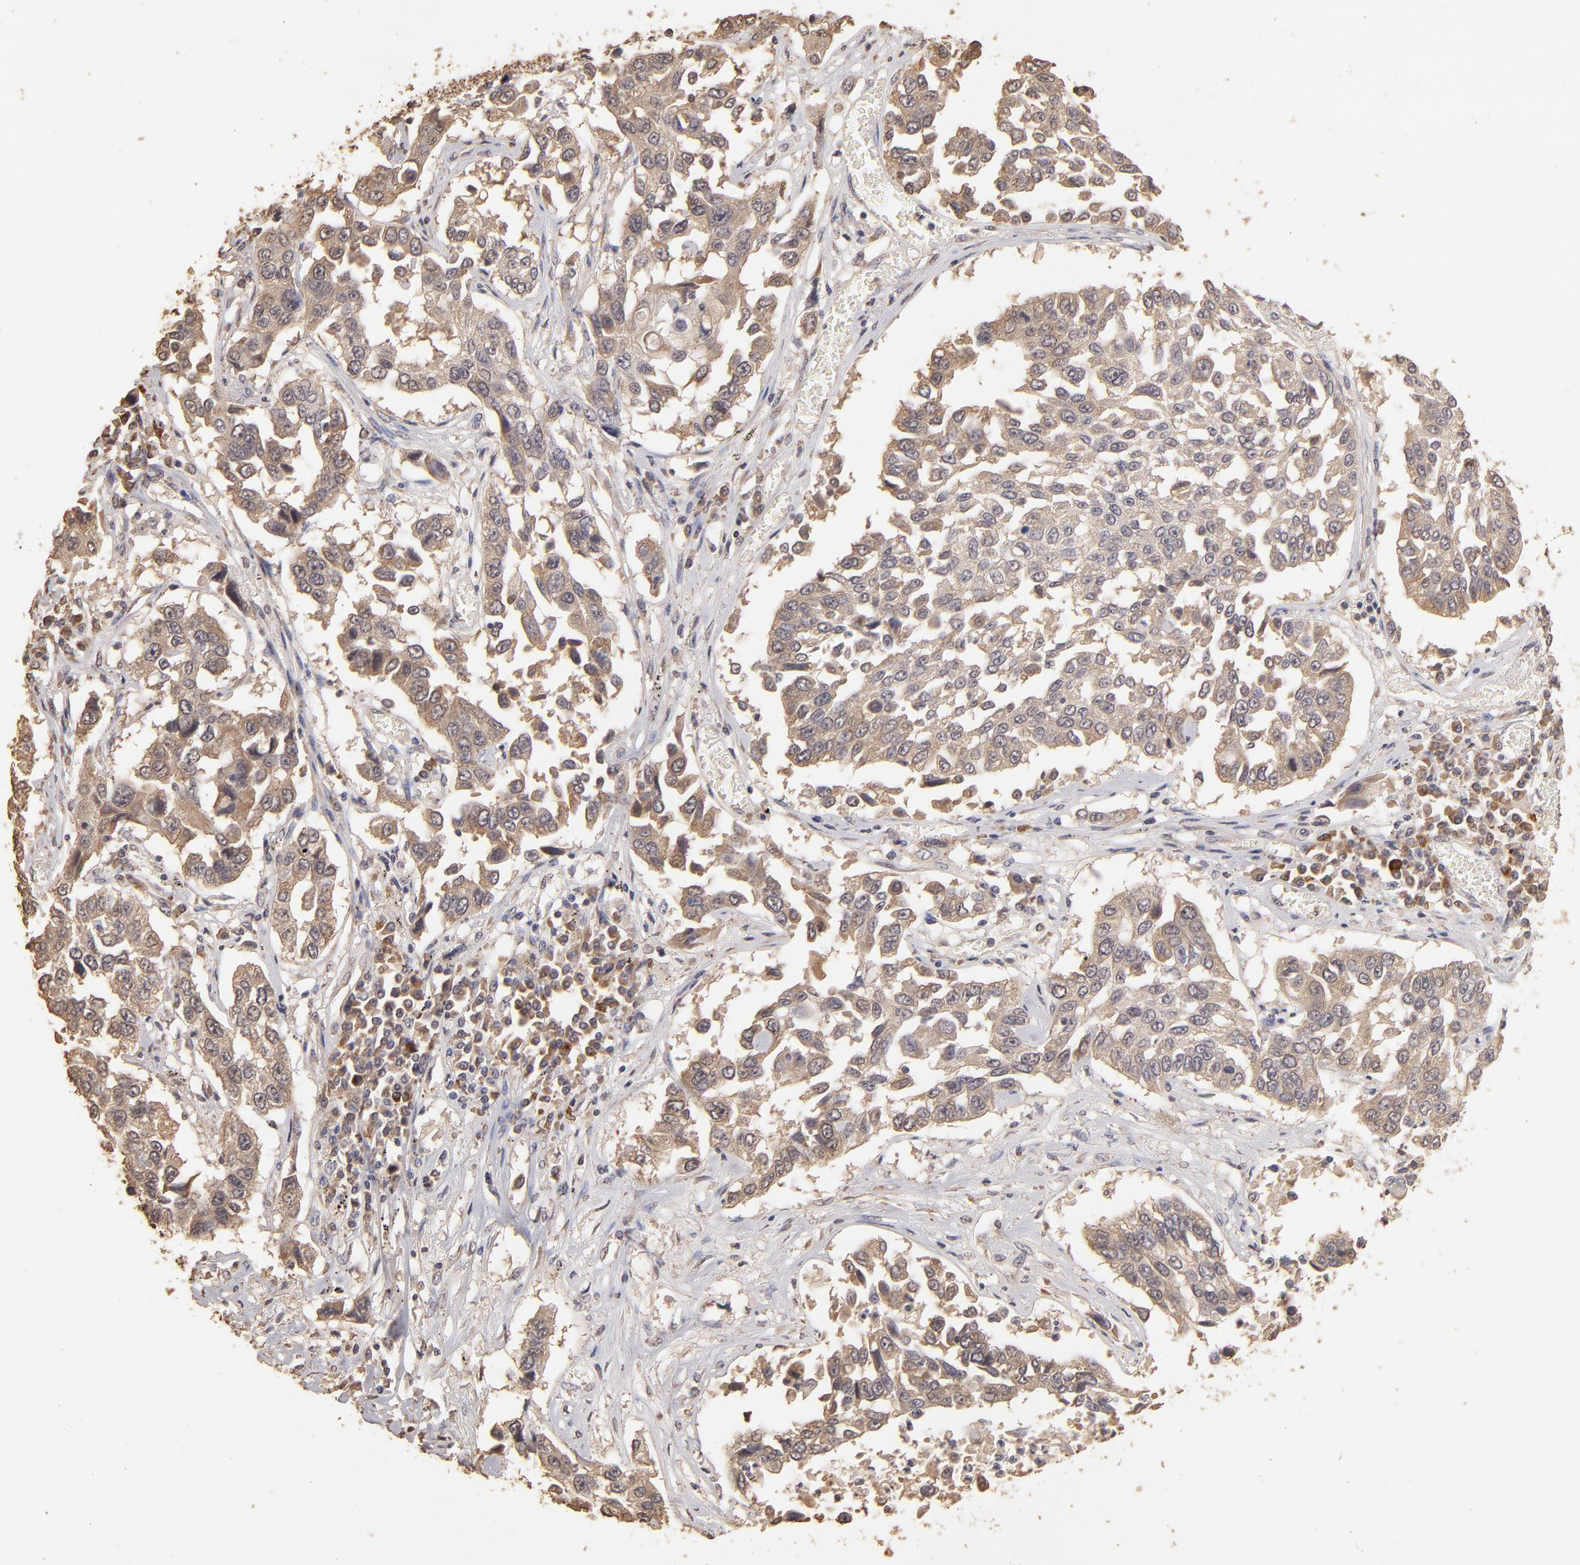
{"staining": {"intensity": "moderate", "quantity": ">75%", "location": "cytoplasmic/membranous"}, "tissue": "lung cancer", "cell_type": "Tumor cells", "image_type": "cancer", "snomed": [{"axis": "morphology", "description": "Squamous cell carcinoma, NOS"}, {"axis": "topography", "description": "Lung"}], "caption": "IHC histopathology image of neoplastic tissue: human squamous cell carcinoma (lung) stained using immunohistochemistry exhibits medium levels of moderate protein expression localized specifically in the cytoplasmic/membranous of tumor cells, appearing as a cytoplasmic/membranous brown color.", "gene": "OPHN1", "patient": {"sex": "male", "age": 71}}